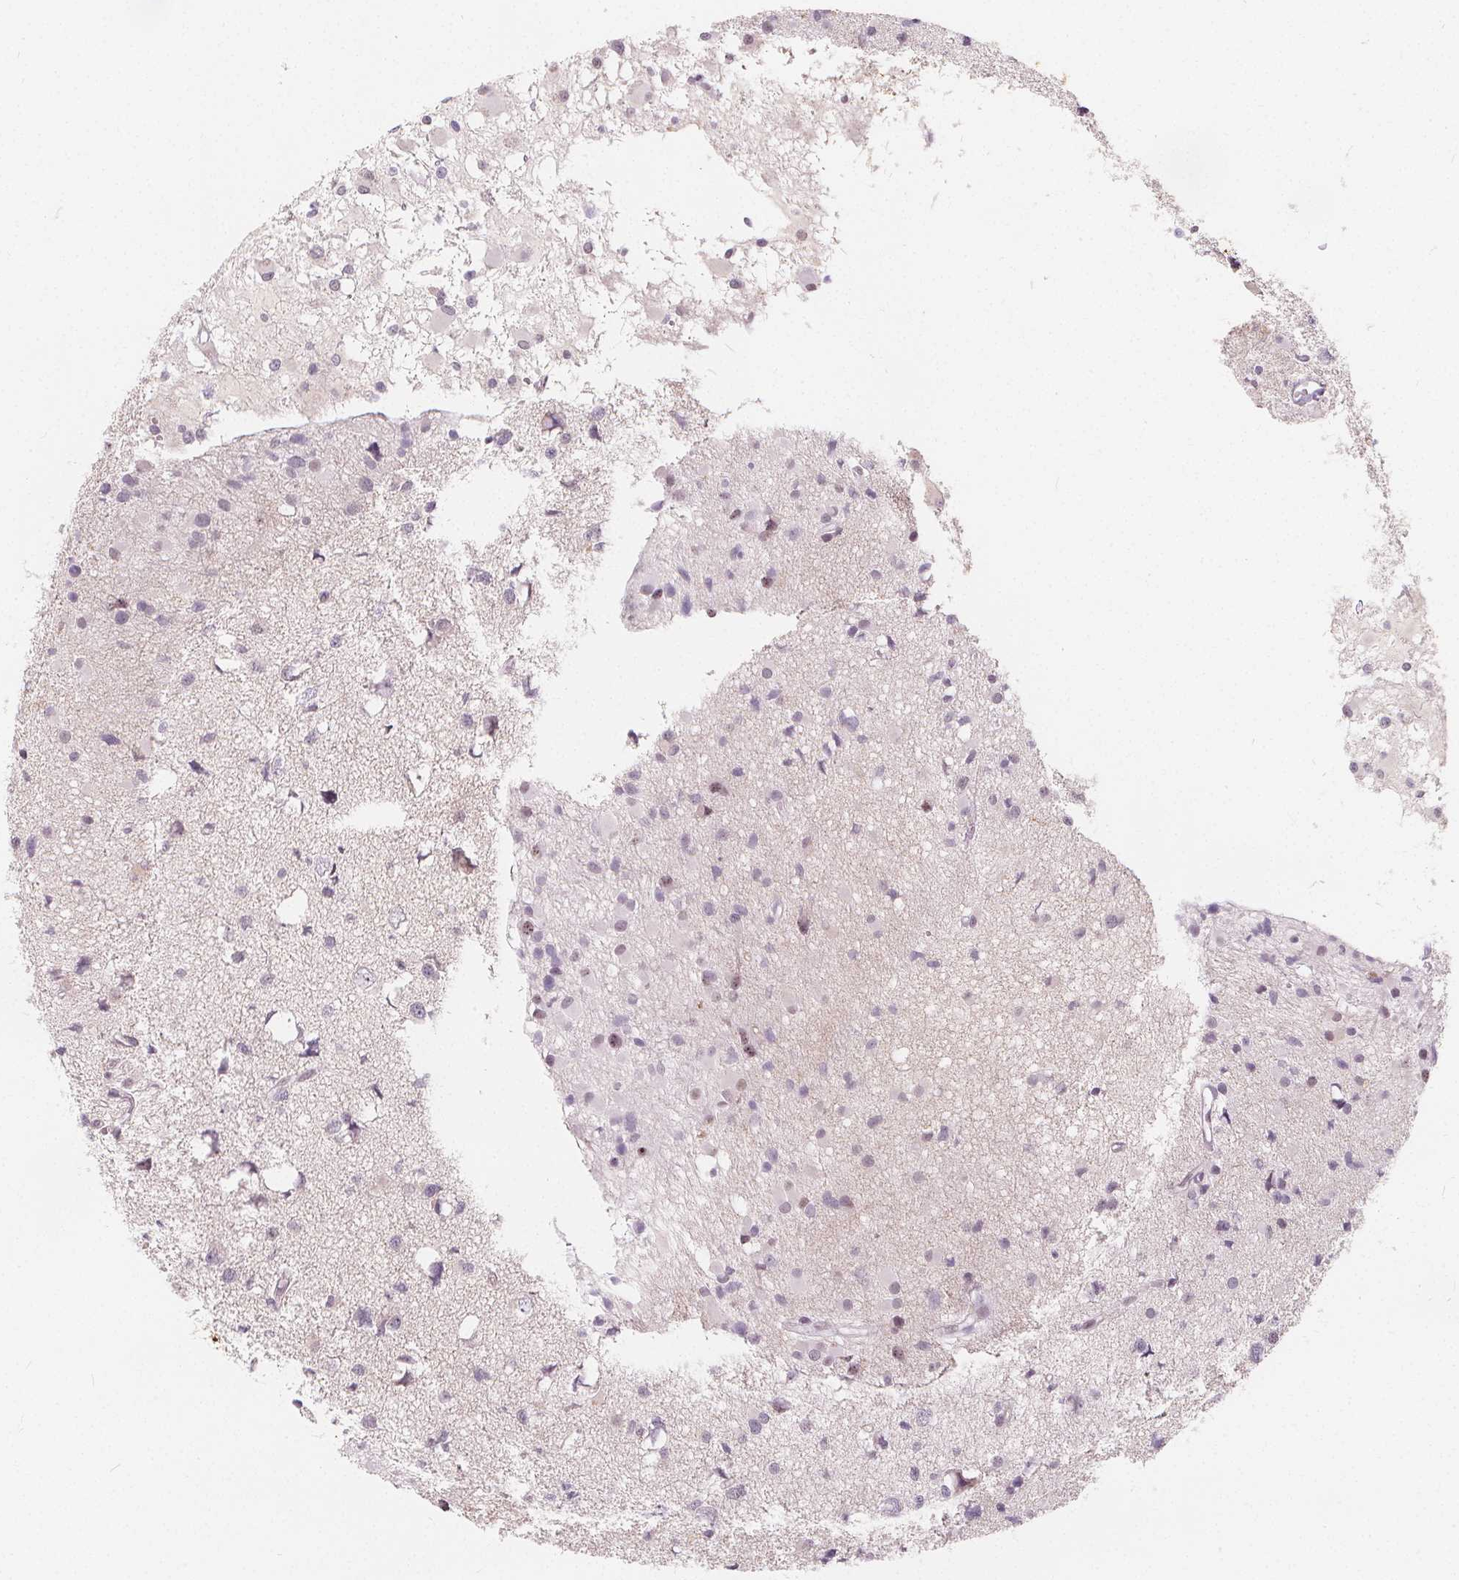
{"staining": {"intensity": "negative", "quantity": "none", "location": "none"}, "tissue": "glioma", "cell_type": "Tumor cells", "image_type": "cancer", "snomed": [{"axis": "morphology", "description": "Glioma, malignant, High grade"}, {"axis": "topography", "description": "Brain"}], "caption": "The histopathology image exhibits no staining of tumor cells in malignant glioma (high-grade).", "gene": "DRC3", "patient": {"sex": "male", "age": 54}}